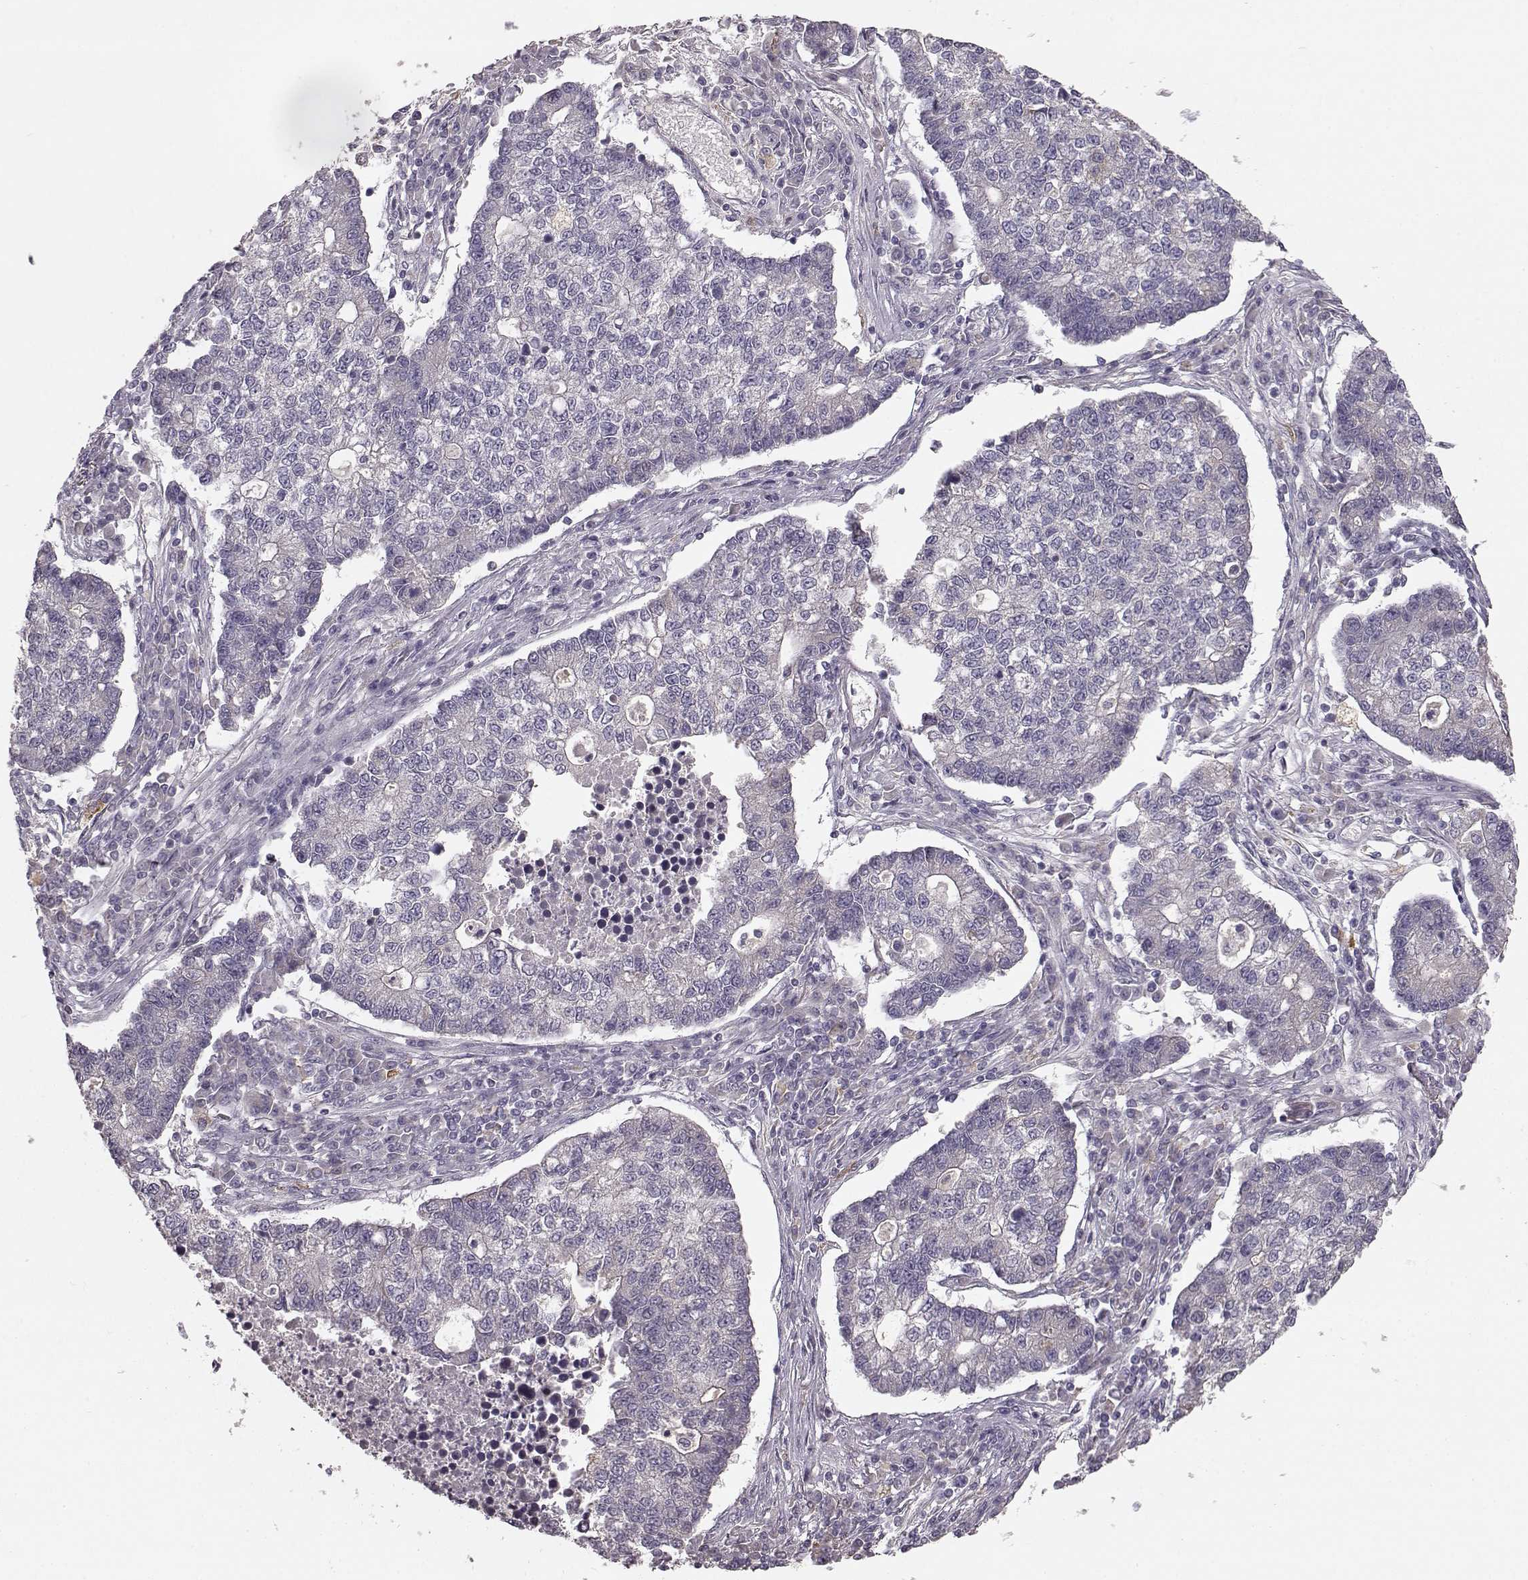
{"staining": {"intensity": "negative", "quantity": "none", "location": "none"}, "tissue": "lung cancer", "cell_type": "Tumor cells", "image_type": "cancer", "snomed": [{"axis": "morphology", "description": "Adenocarcinoma, NOS"}, {"axis": "topography", "description": "Lung"}], "caption": "A high-resolution micrograph shows IHC staining of lung cancer (adenocarcinoma), which displays no significant expression in tumor cells. (Brightfield microscopy of DAB (3,3'-diaminobenzidine) immunohistochemistry at high magnification).", "gene": "GHR", "patient": {"sex": "male", "age": 57}}